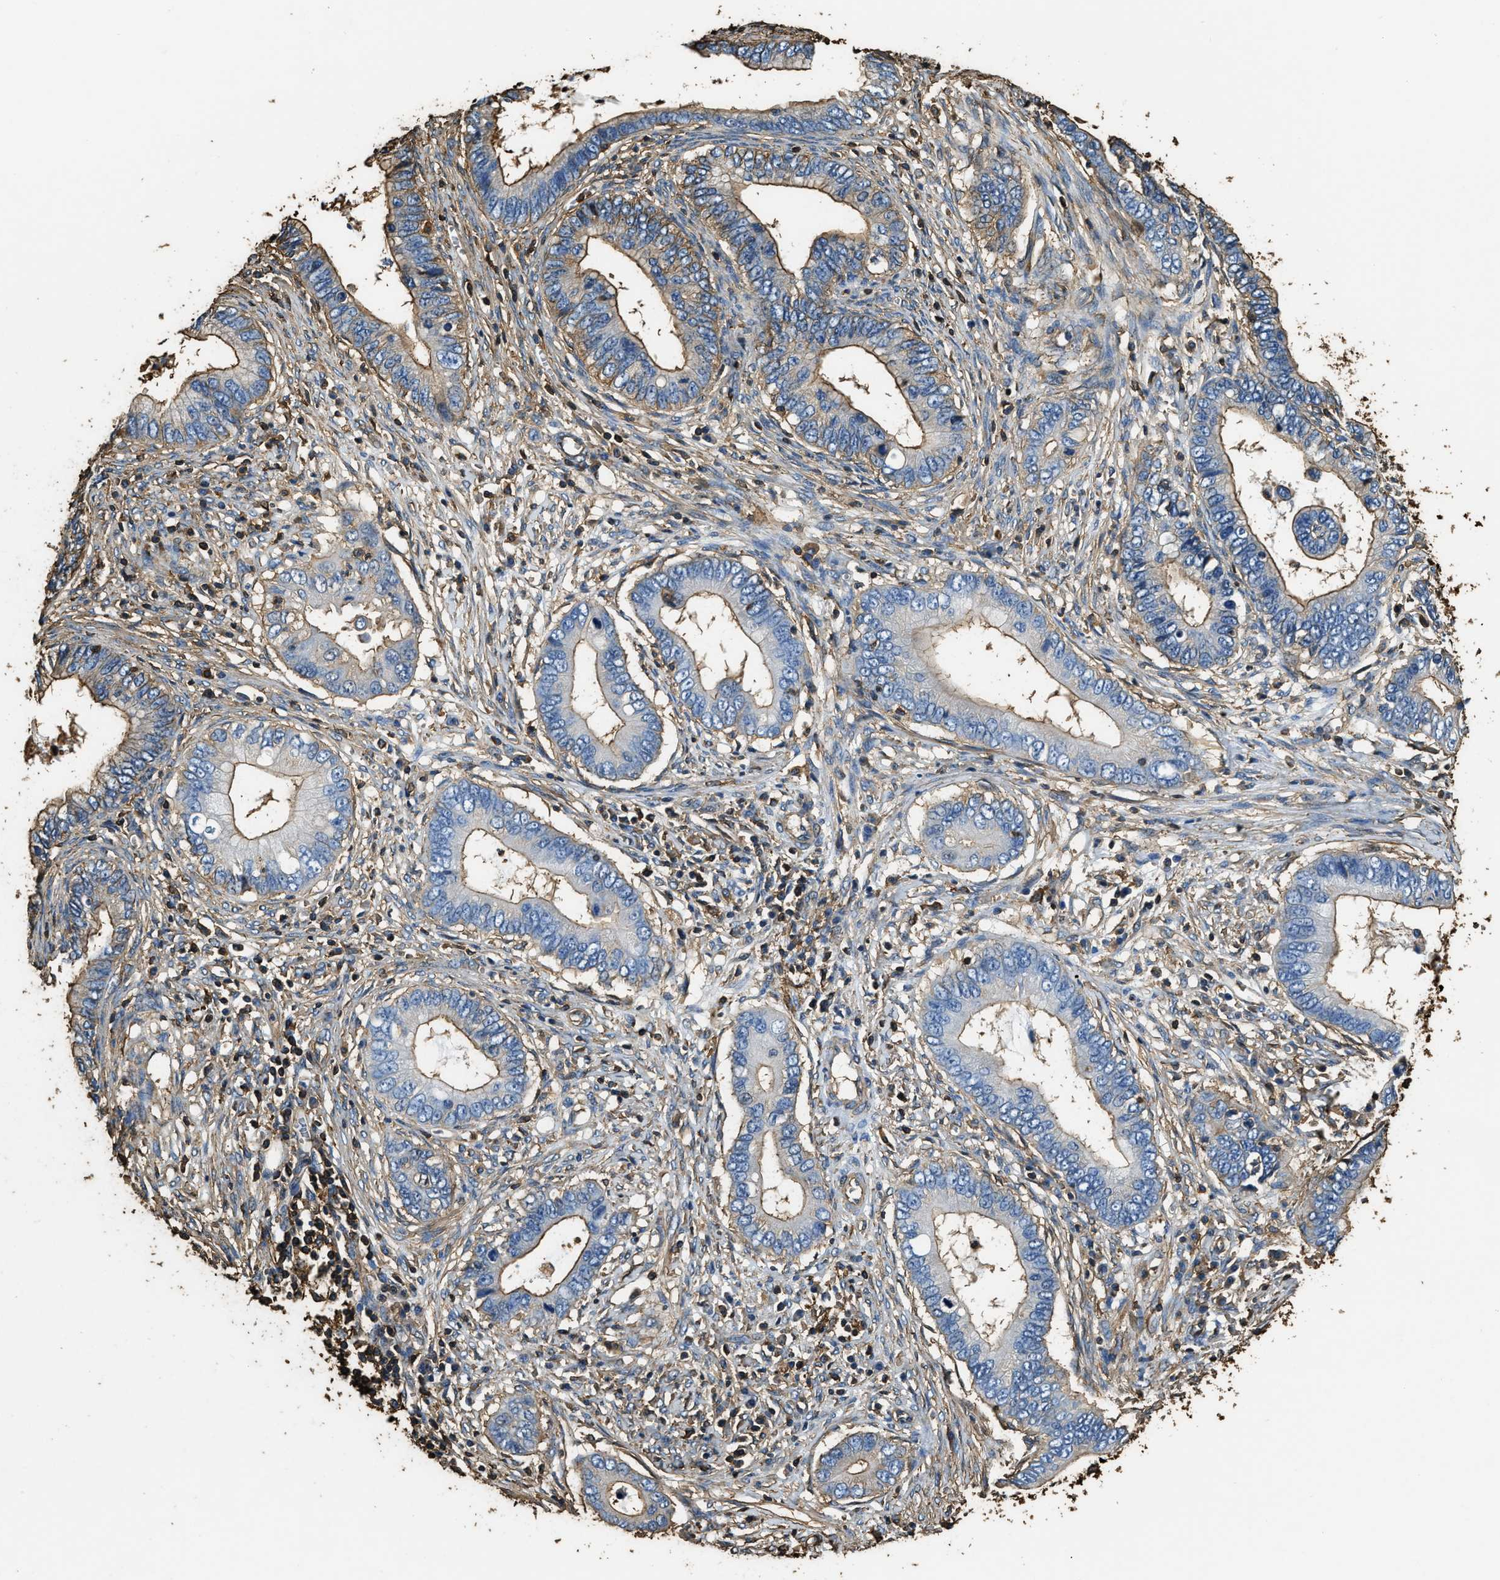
{"staining": {"intensity": "moderate", "quantity": ">75%", "location": "cytoplasmic/membranous"}, "tissue": "cervical cancer", "cell_type": "Tumor cells", "image_type": "cancer", "snomed": [{"axis": "morphology", "description": "Adenocarcinoma, NOS"}, {"axis": "topography", "description": "Cervix"}], "caption": "About >75% of tumor cells in cervical adenocarcinoma show moderate cytoplasmic/membranous protein expression as visualized by brown immunohistochemical staining.", "gene": "ACCS", "patient": {"sex": "female", "age": 44}}